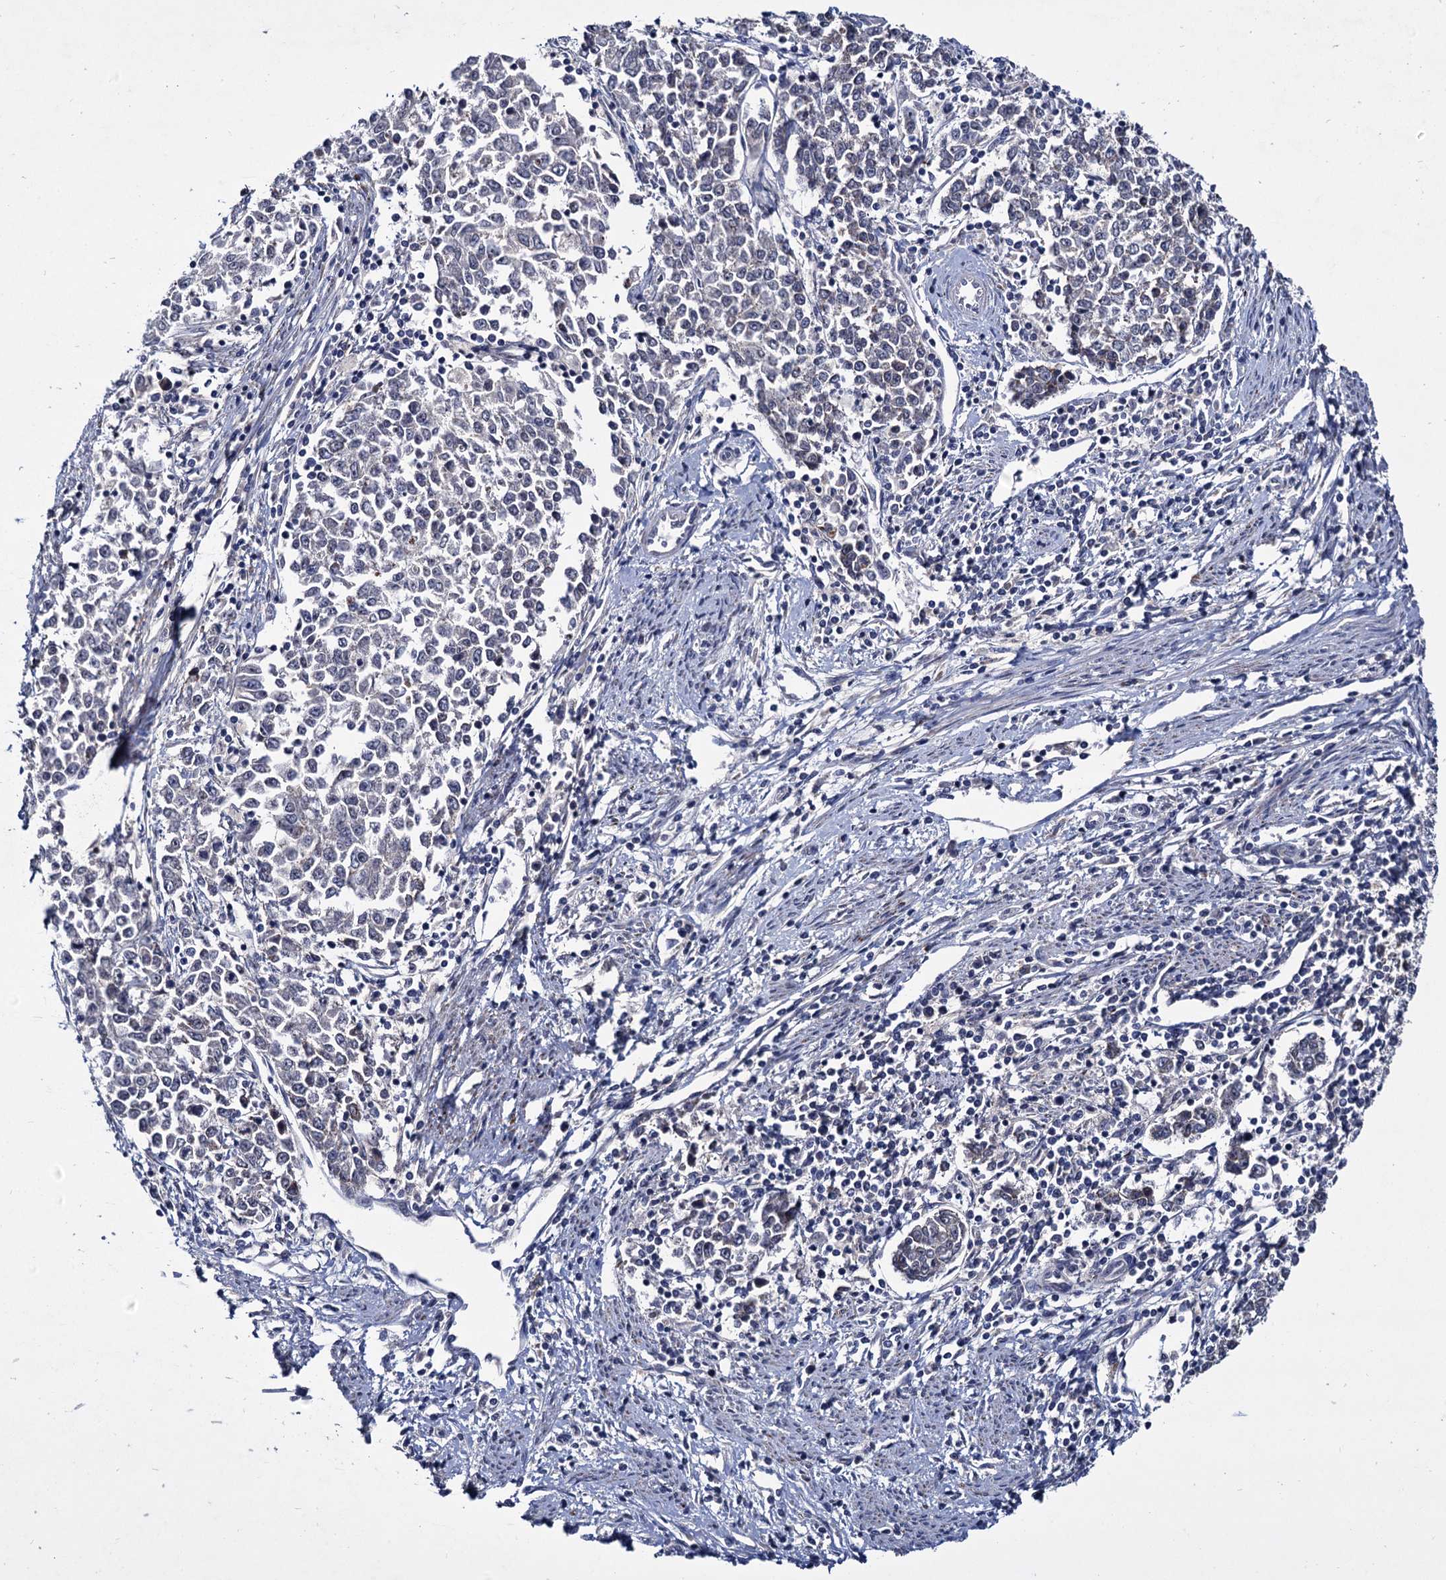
{"staining": {"intensity": "negative", "quantity": "none", "location": "none"}, "tissue": "endometrial cancer", "cell_type": "Tumor cells", "image_type": "cancer", "snomed": [{"axis": "morphology", "description": "Adenocarcinoma, NOS"}, {"axis": "topography", "description": "Endometrium"}], "caption": "A photomicrograph of human endometrial cancer is negative for staining in tumor cells. The staining was performed using DAB to visualize the protein expression in brown, while the nuclei were stained in blue with hematoxylin (Magnification: 20x).", "gene": "RPUSD4", "patient": {"sex": "female", "age": 50}}